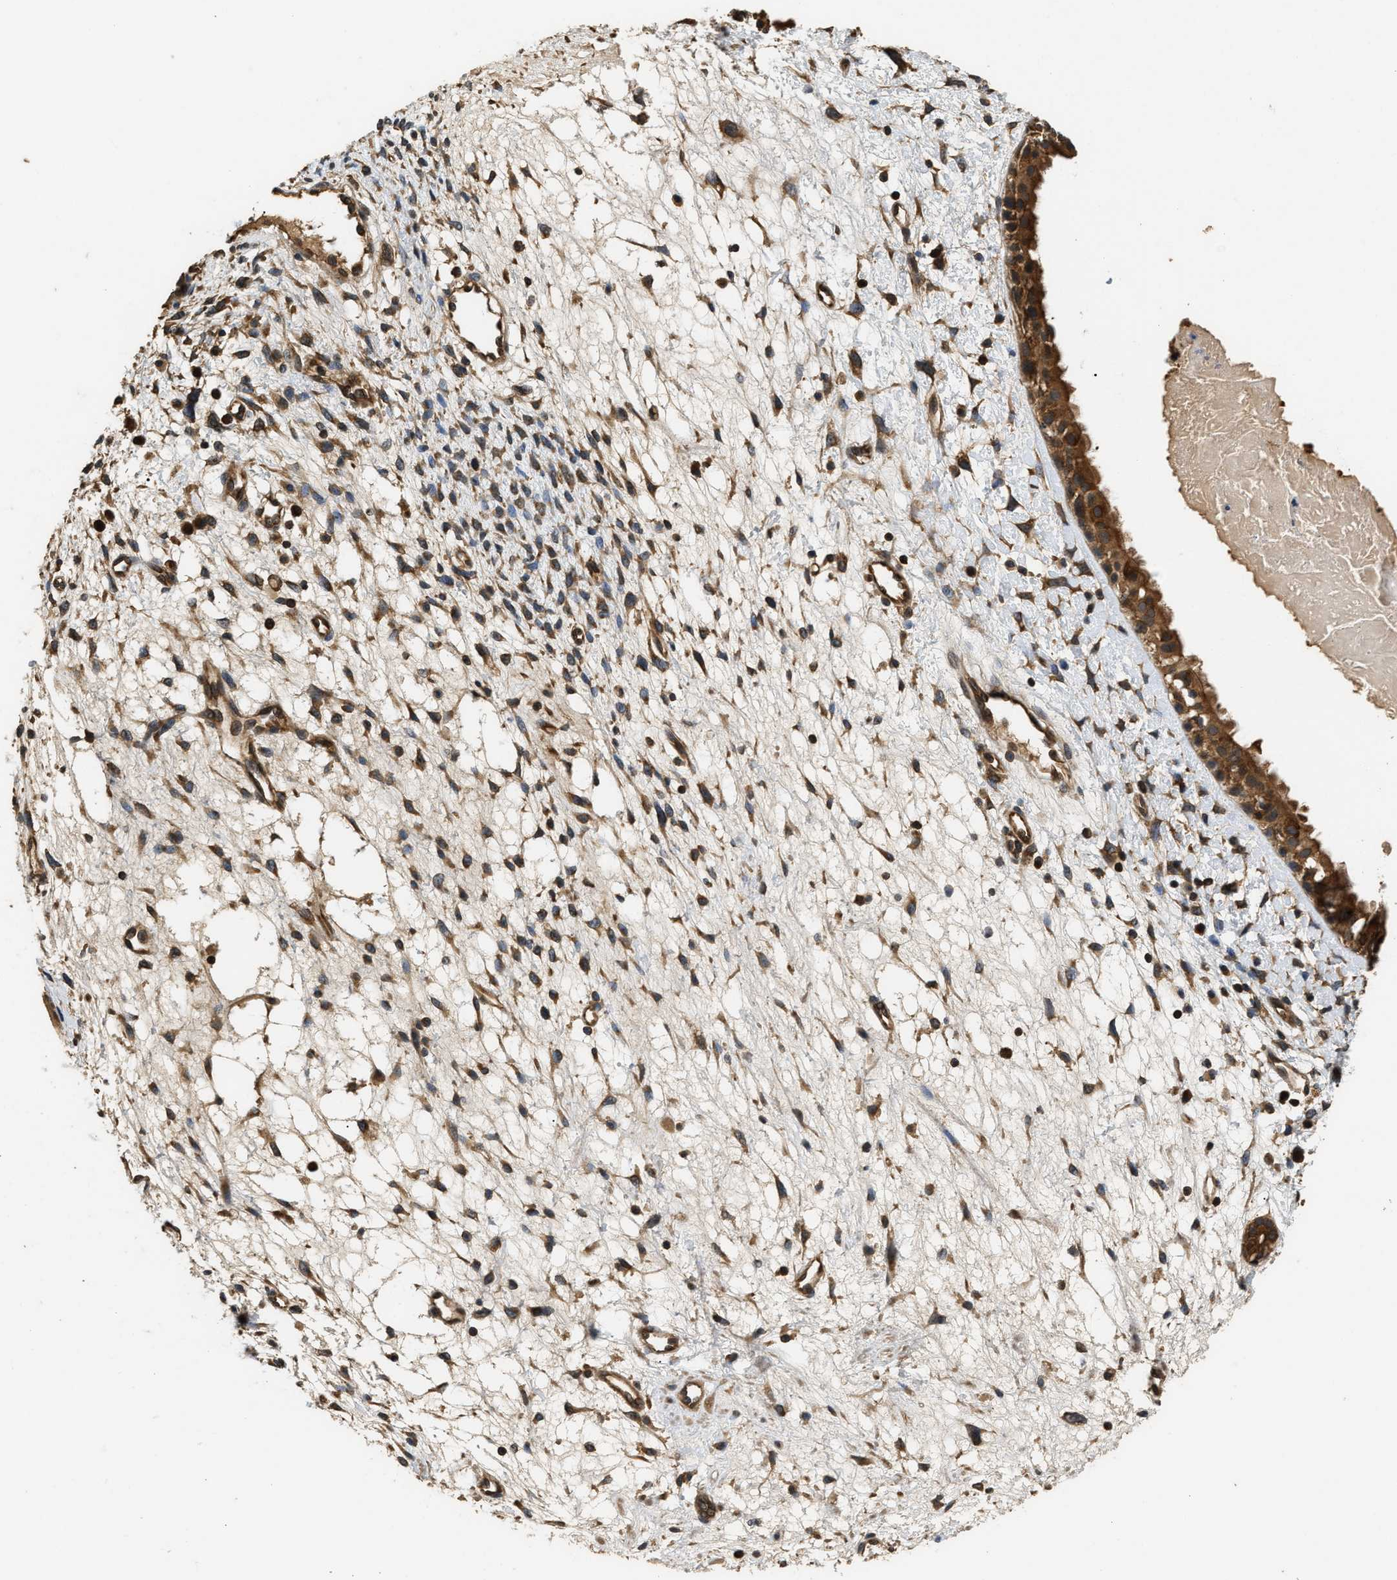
{"staining": {"intensity": "strong", "quantity": ">75%", "location": "cytoplasmic/membranous"}, "tissue": "nasopharynx", "cell_type": "Respiratory epithelial cells", "image_type": "normal", "snomed": [{"axis": "morphology", "description": "Normal tissue, NOS"}, {"axis": "topography", "description": "Nasopharynx"}], "caption": "A brown stain shows strong cytoplasmic/membranous staining of a protein in respiratory epithelial cells of normal human nasopharynx.", "gene": "DNAJC2", "patient": {"sex": "male", "age": 22}}